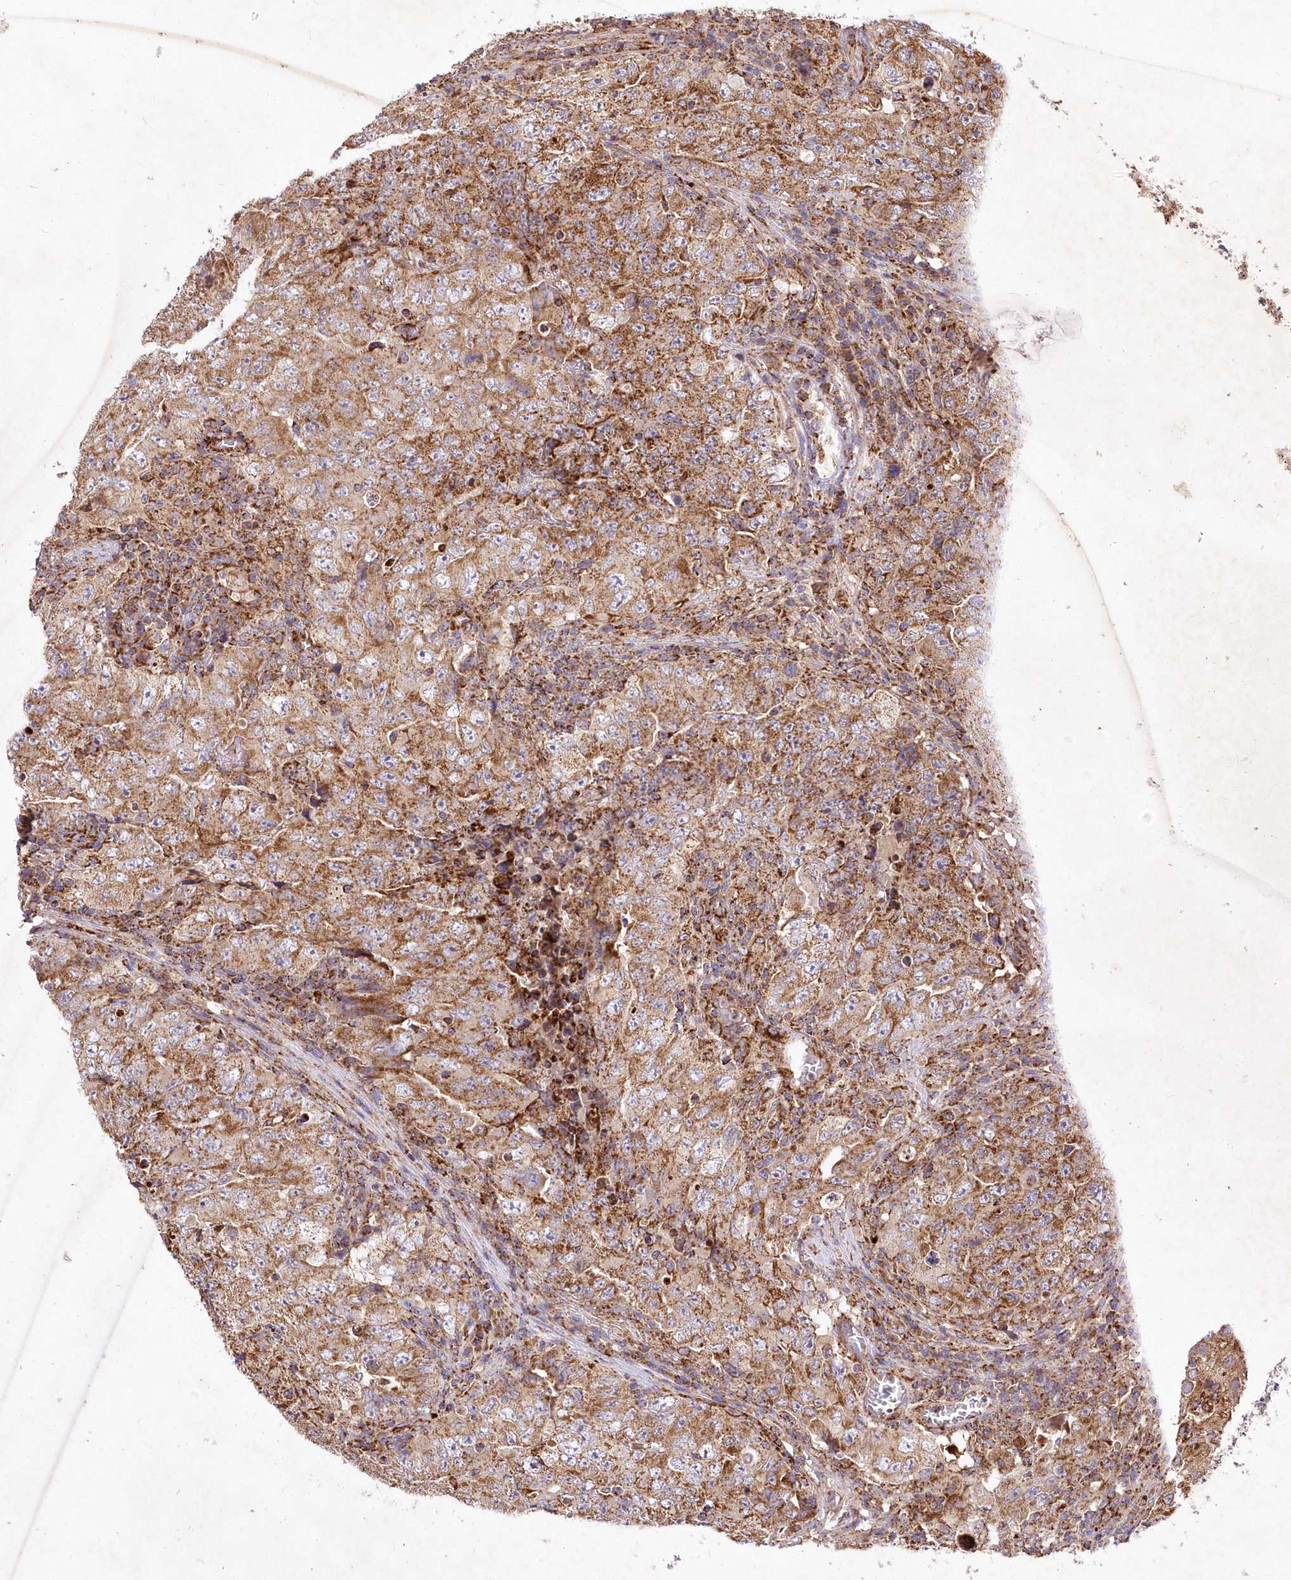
{"staining": {"intensity": "moderate", "quantity": ">75%", "location": "cytoplasmic/membranous"}, "tissue": "testis cancer", "cell_type": "Tumor cells", "image_type": "cancer", "snomed": [{"axis": "morphology", "description": "Carcinoma, Embryonal, NOS"}, {"axis": "topography", "description": "Testis"}], "caption": "Testis cancer (embryonal carcinoma) stained with DAB (3,3'-diaminobenzidine) immunohistochemistry displays medium levels of moderate cytoplasmic/membranous staining in about >75% of tumor cells.", "gene": "ASNSD1", "patient": {"sex": "male", "age": 26}}